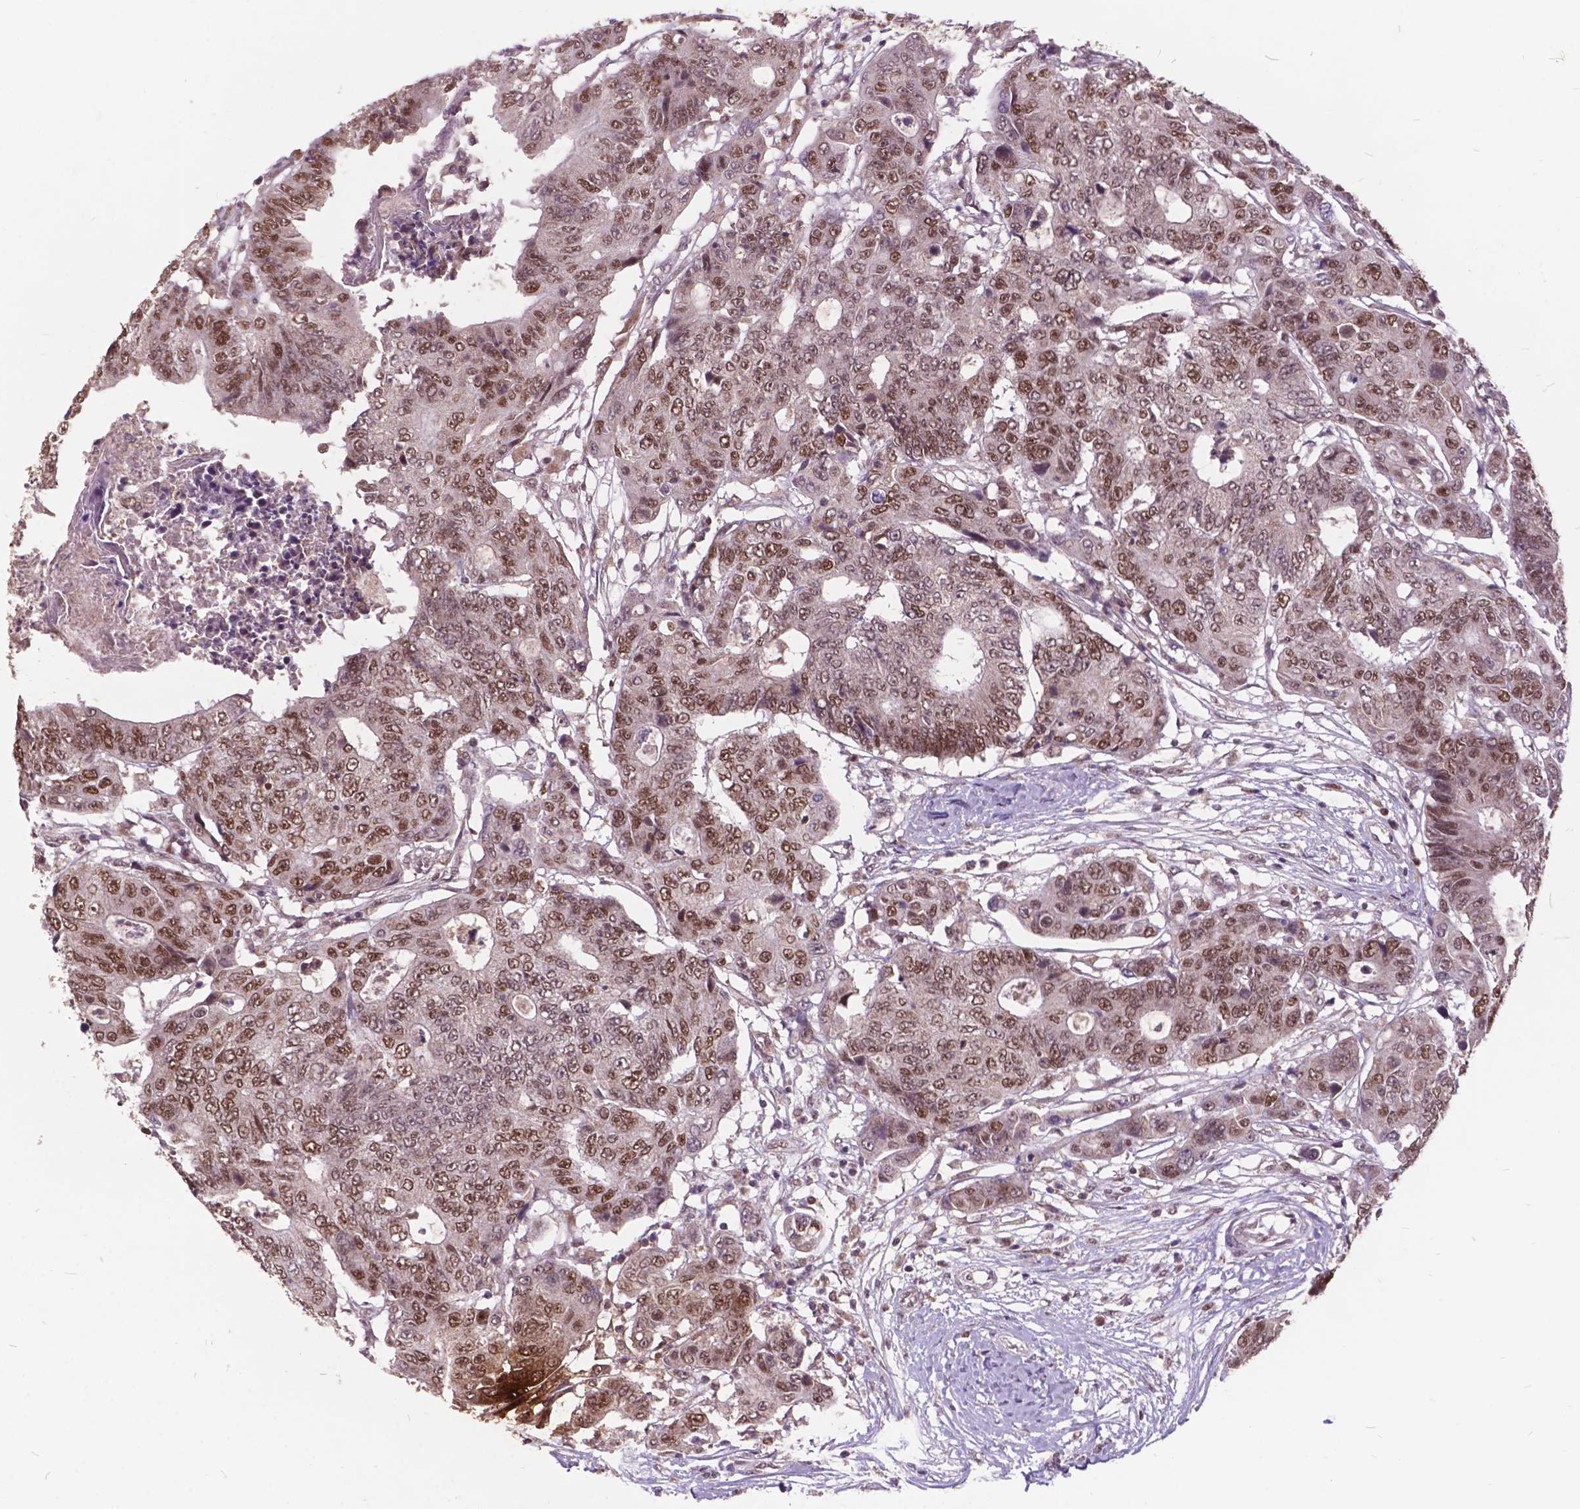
{"staining": {"intensity": "moderate", "quantity": ">75%", "location": "nuclear"}, "tissue": "colorectal cancer", "cell_type": "Tumor cells", "image_type": "cancer", "snomed": [{"axis": "morphology", "description": "Adenocarcinoma, NOS"}, {"axis": "topography", "description": "Colon"}], "caption": "Immunohistochemical staining of colorectal cancer (adenocarcinoma) demonstrates moderate nuclear protein staining in approximately >75% of tumor cells.", "gene": "MSH2", "patient": {"sex": "female", "age": 48}}